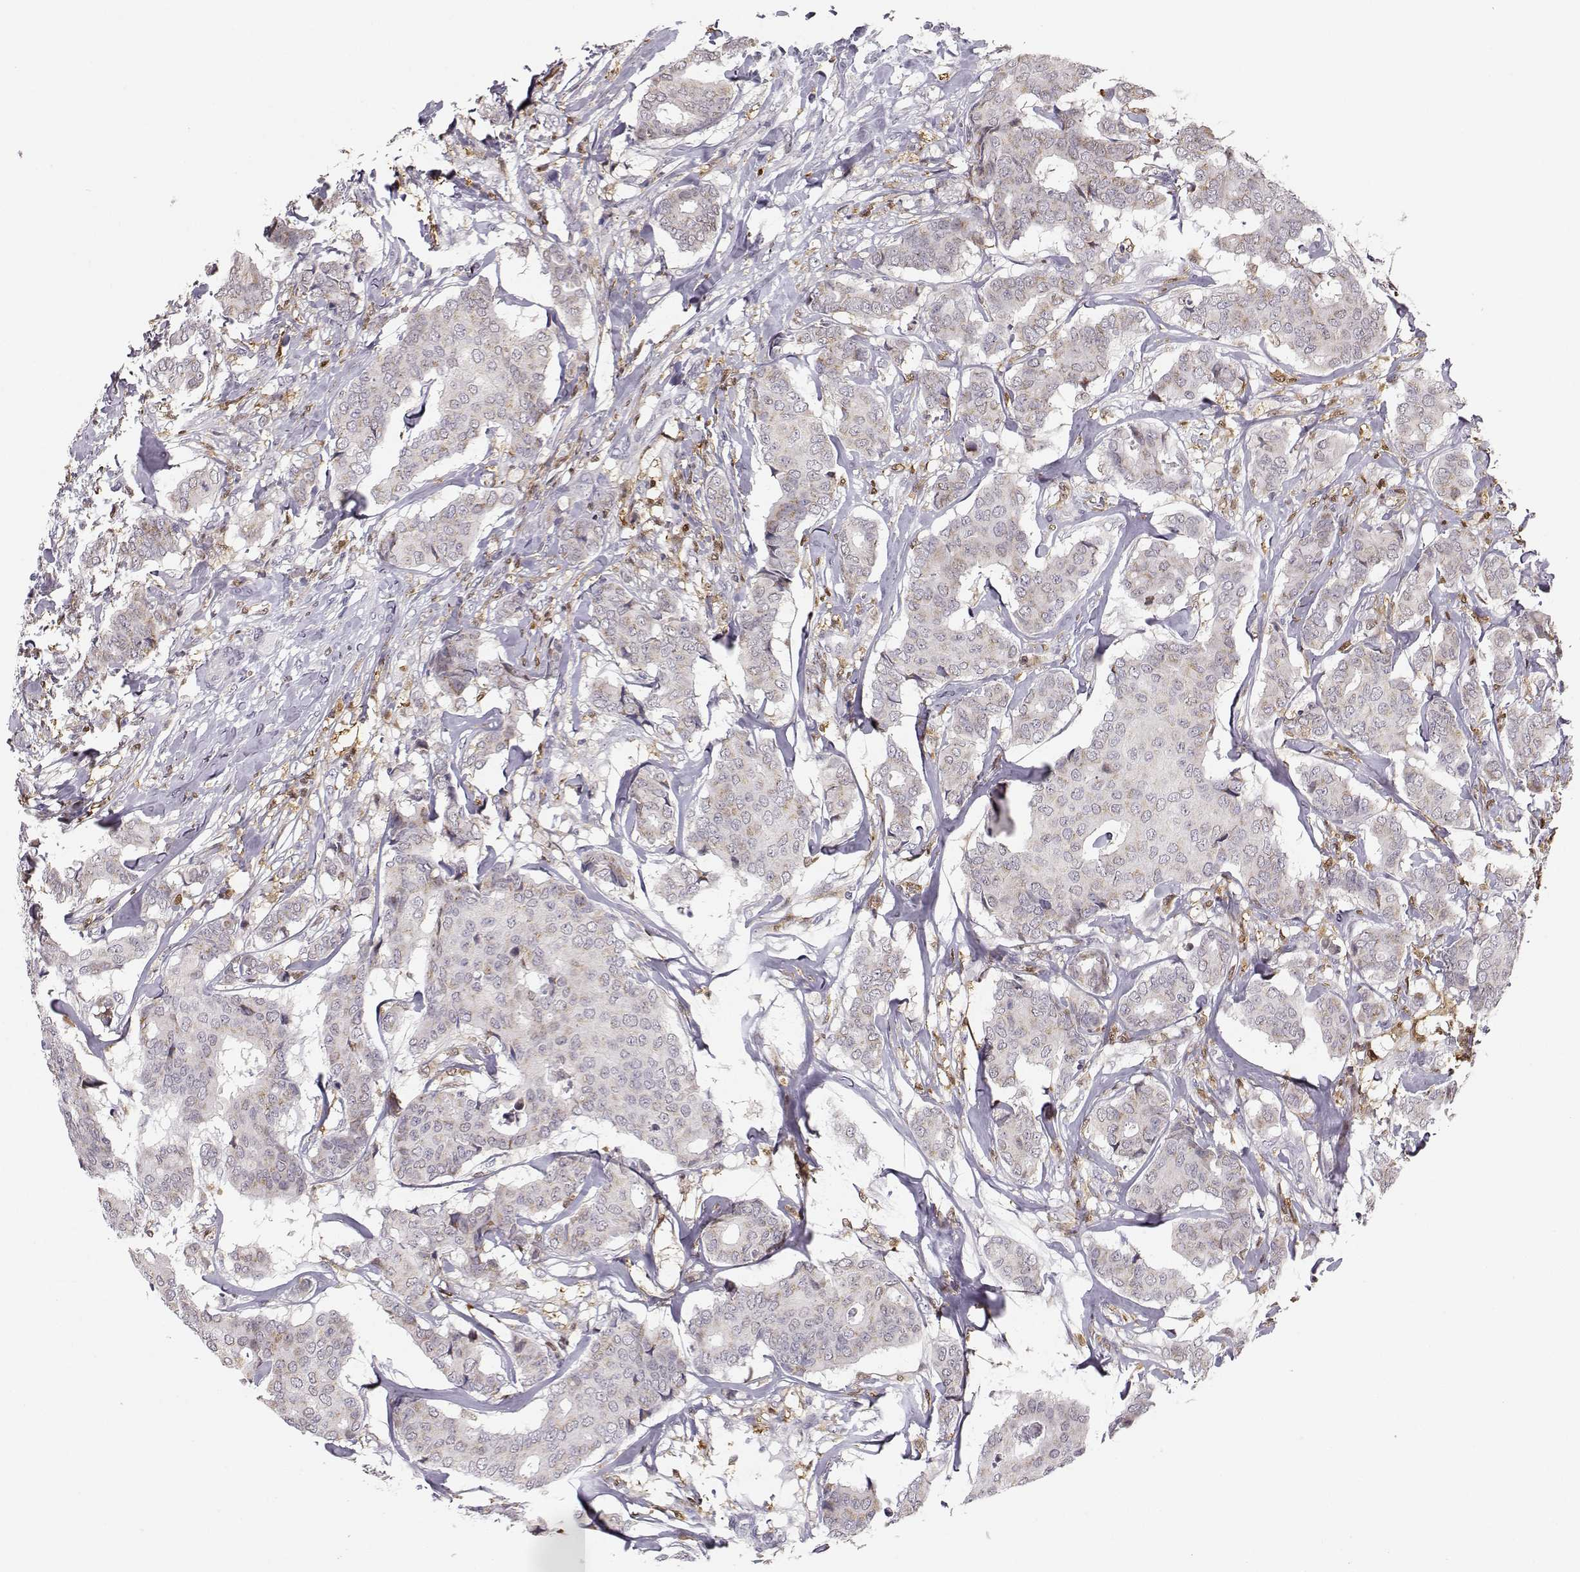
{"staining": {"intensity": "weak", "quantity": "<25%", "location": "cytoplasmic/membranous"}, "tissue": "breast cancer", "cell_type": "Tumor cells", "image_type": "cancer", "snomed": [{"axis": "morphology", "description": "Duct carcinoma"}, {"axis": "topography", "description": "Breast"}], "caption": "An image of breast cancer stained for a protein exhibits no brown staining in tumor cells.", "gene": "HTR7", "patient": {"sex": "female", "age": 75}}